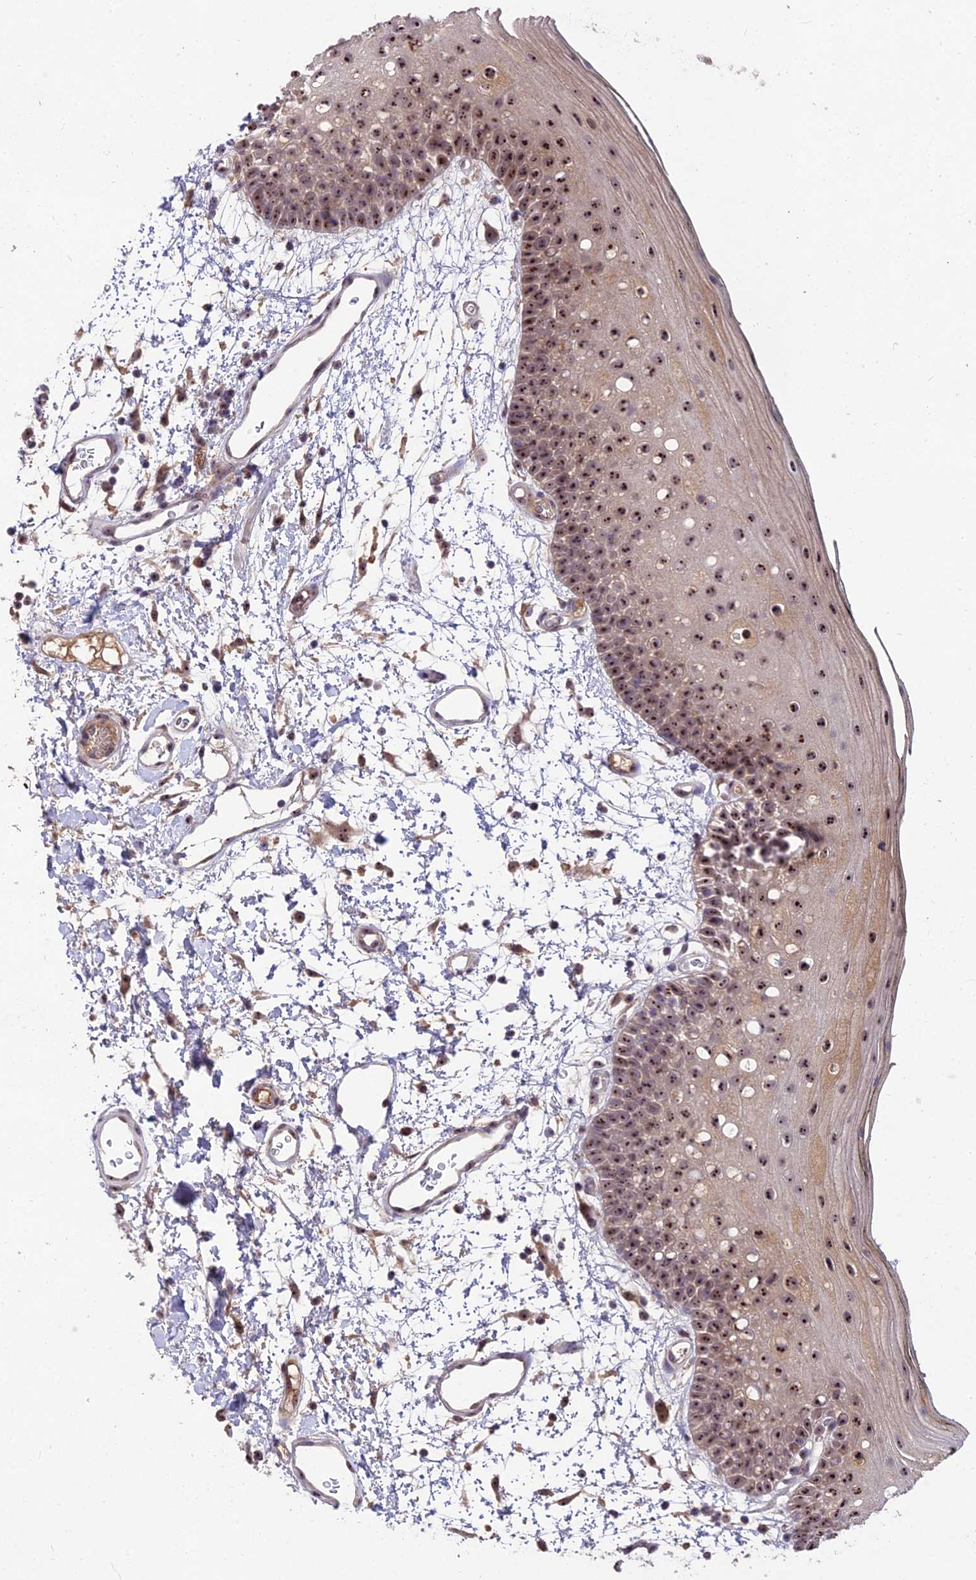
{"staining": {"intensity": "moderate", "quantity": ">75%", "location": "cytoplasmic/membranous,nuclear"}, "tissue": "oral mucosa", "cell_type": "Squamous epithelial cells", "image_type": "normal", "snomed": [{"axis": "morphology", "description": "Normal tissue, NOS"}, {"axis": "topography", "description": "Oral tissue"}, {"axis": "topography", "description": "Tounge, NOS"}], "caption": "This image exhibits IHC staining of benign human oral mucosa, with medium moderate cytoplasmic/membranous,nuclear expression in about >75% of squamous epithelial cells.", "gene": "ZNF333", "patient": {"sex": "female", "age": 81}}